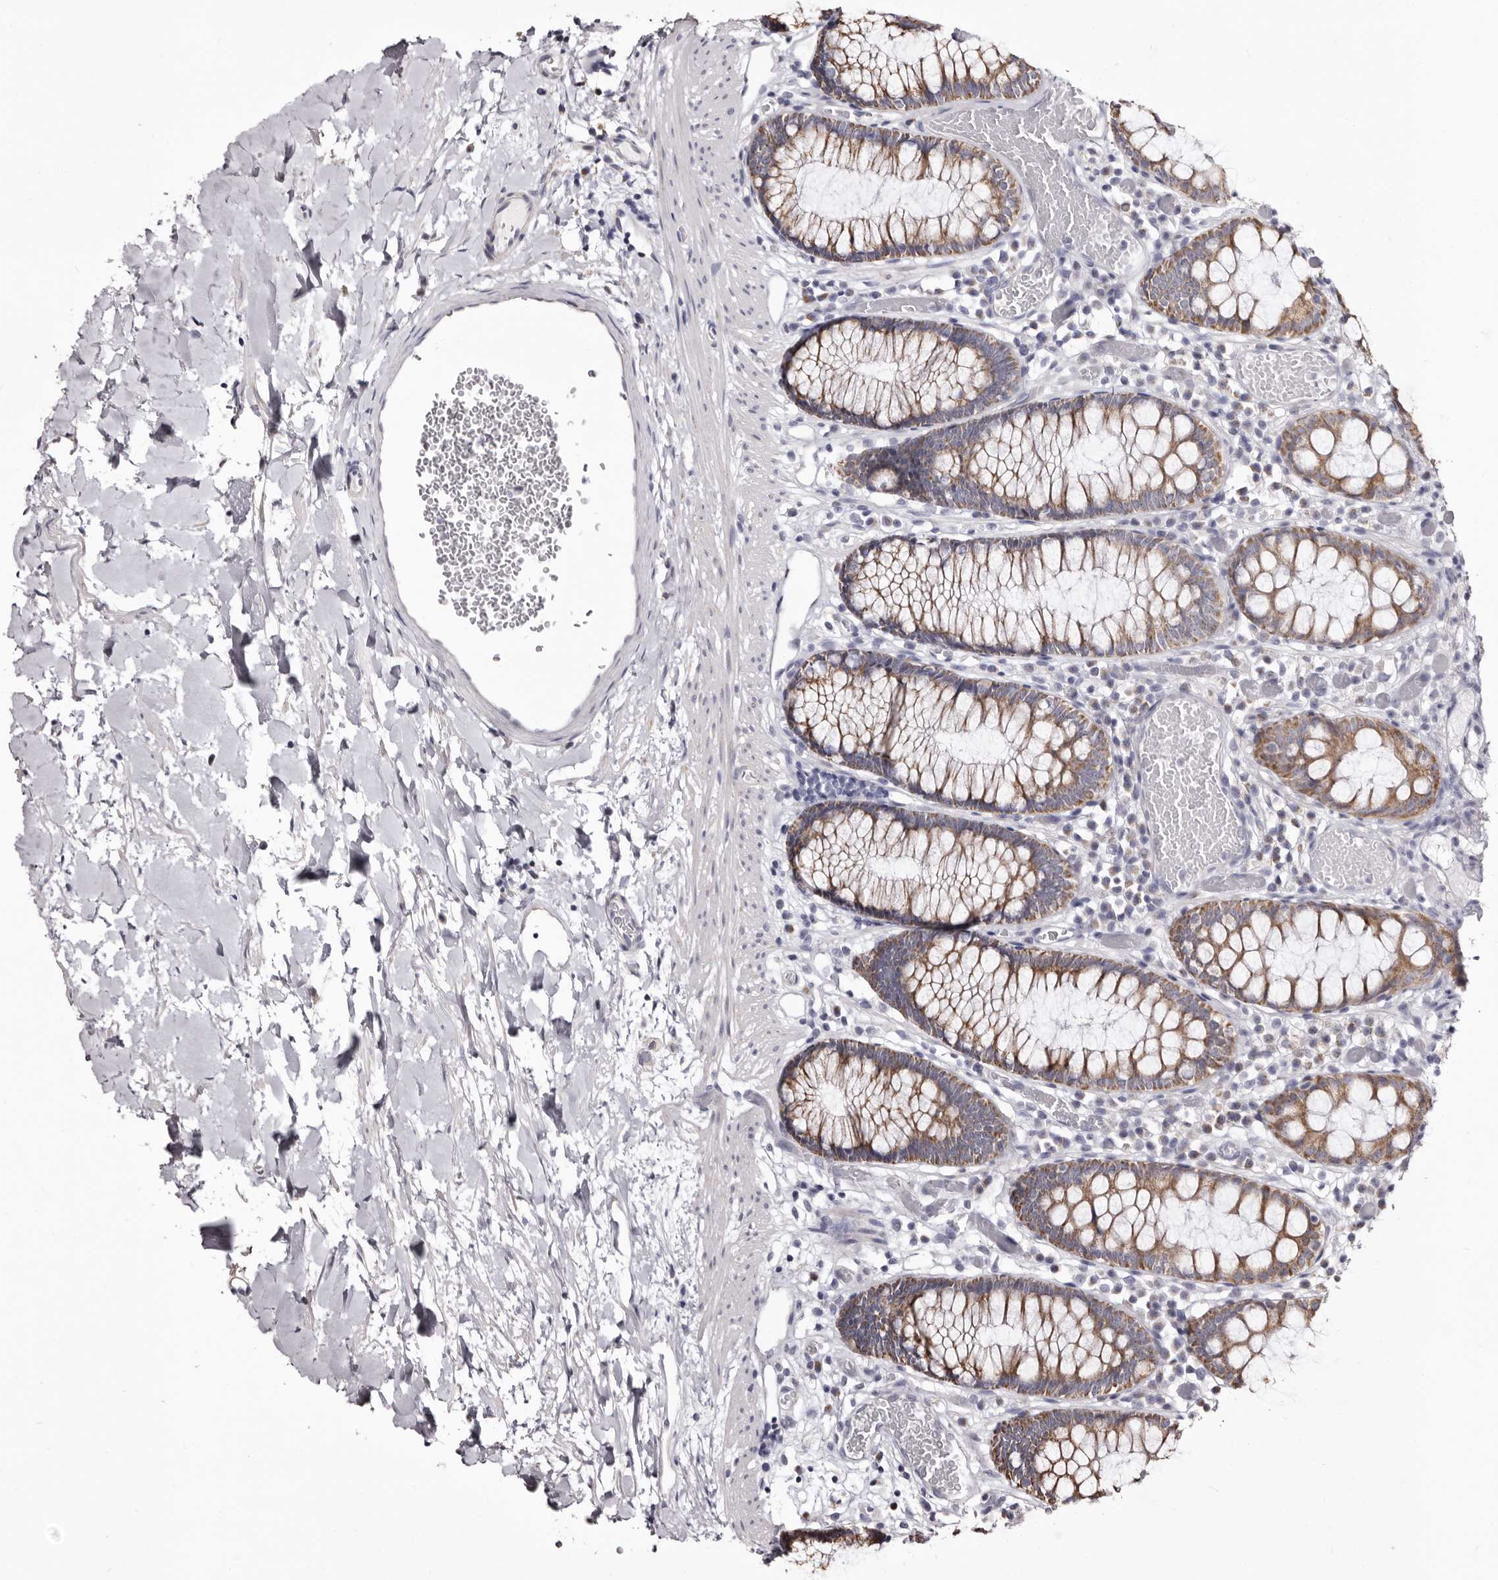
{"staining": {"intensity": "negative", "quantity": "none", "location": "none"}, "tissue": "colon", "cell_type": "Endothelial cells", "image_type": "normal", "snomed": [{"axis": "morphology", "description": "Normal tissue, NOS"}, {"axis": "topography", "description": "Colon"}], "caption": "DAB immunohistochemical staining of unremarkable human colon shows no significant positivity in endothelial cells.", "gene": "CASQ1", "patient": {"sex": "male", "age": 14}}